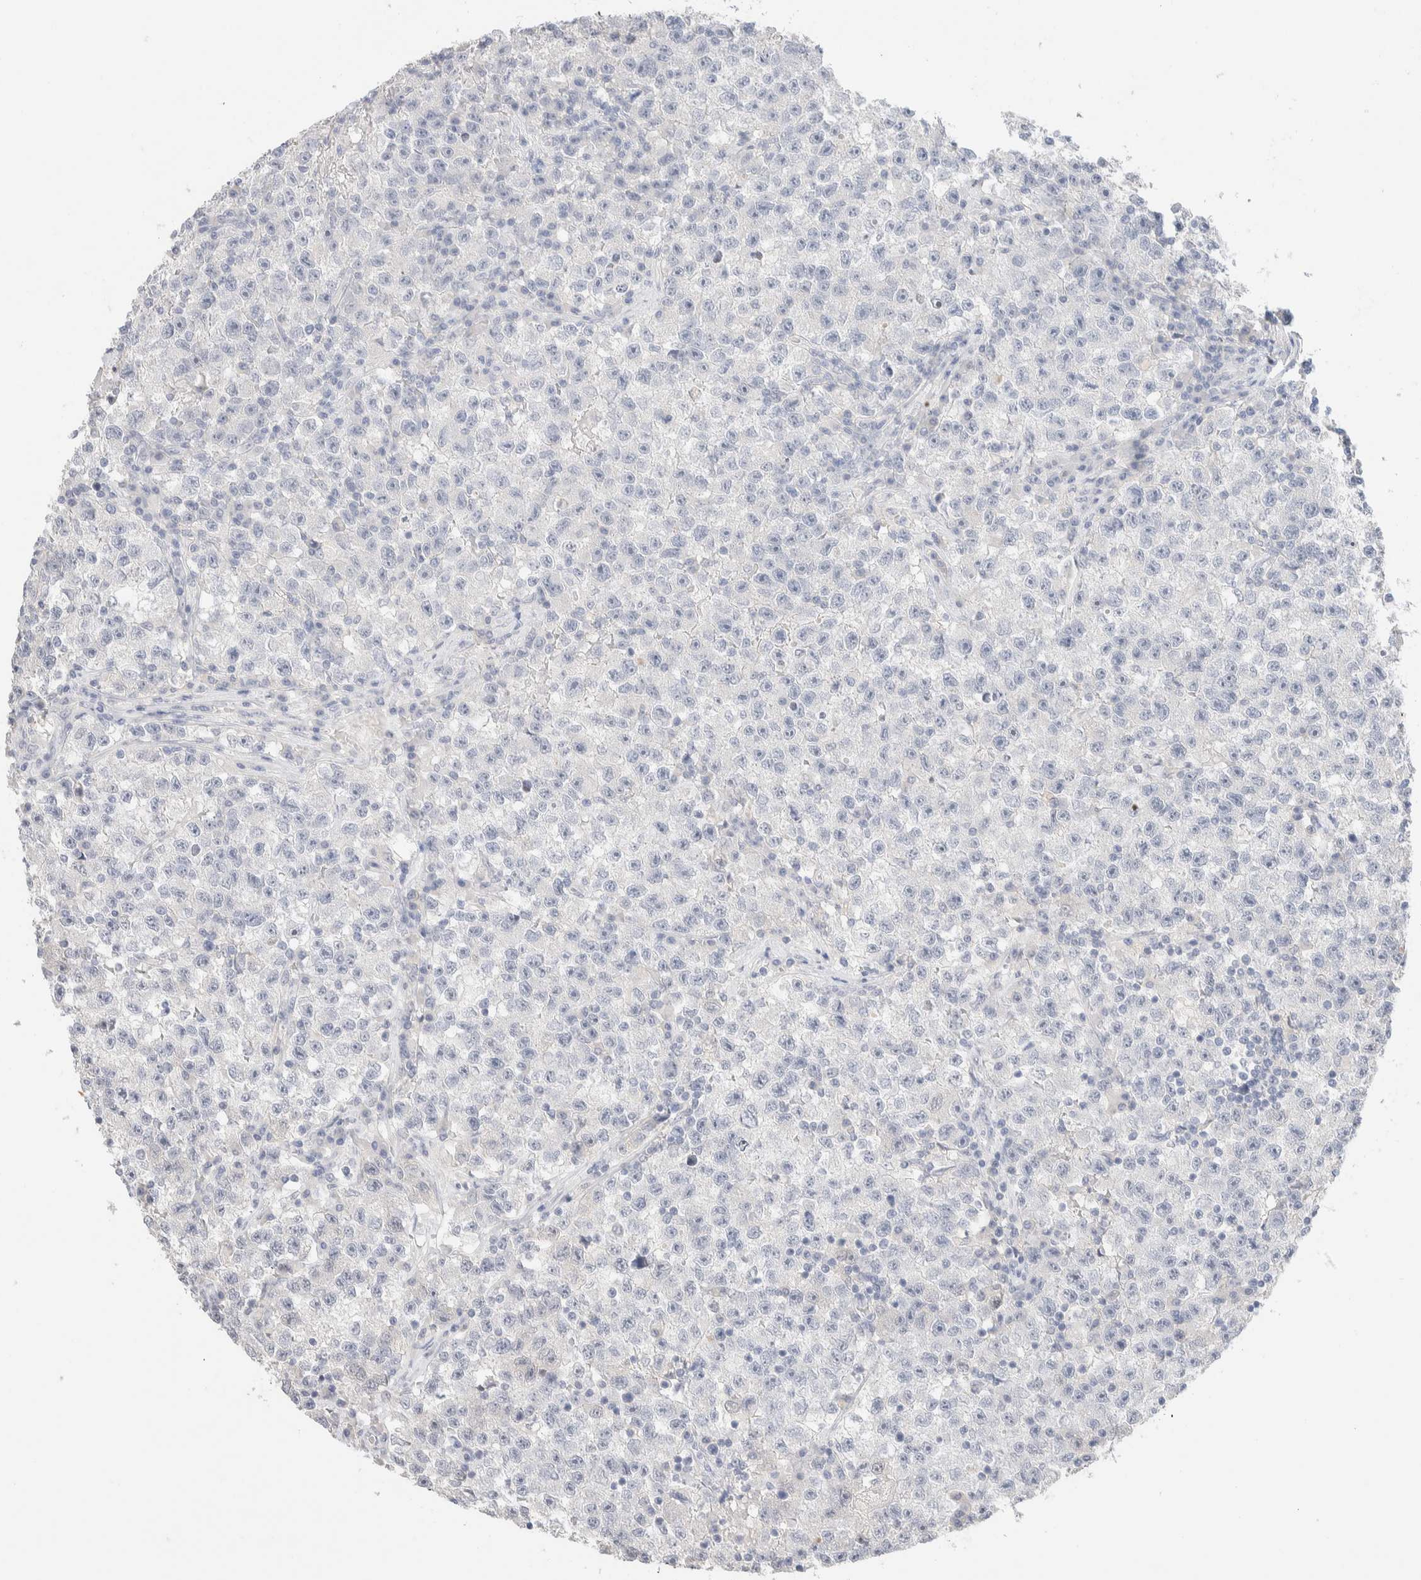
{"staining": {"intensity": "negative", "quantity": "none", "location": "none"}, "tissue": "testis cancer", "cell_type": "Tumor cells", "image_type": "cancer", "snomed": [{"axis": "morphology", "description": "Seminoma, NOS"}, {"axis": "topography", "description": "Testis"}], "caption": "A high-resolution micrograph shows immunohistochemistry (IHC) staining of testis cancer, which reveals no significant staining in tumor cells.", "gene": "RIDA", "patient": {"sex": "male", "age": 22}}